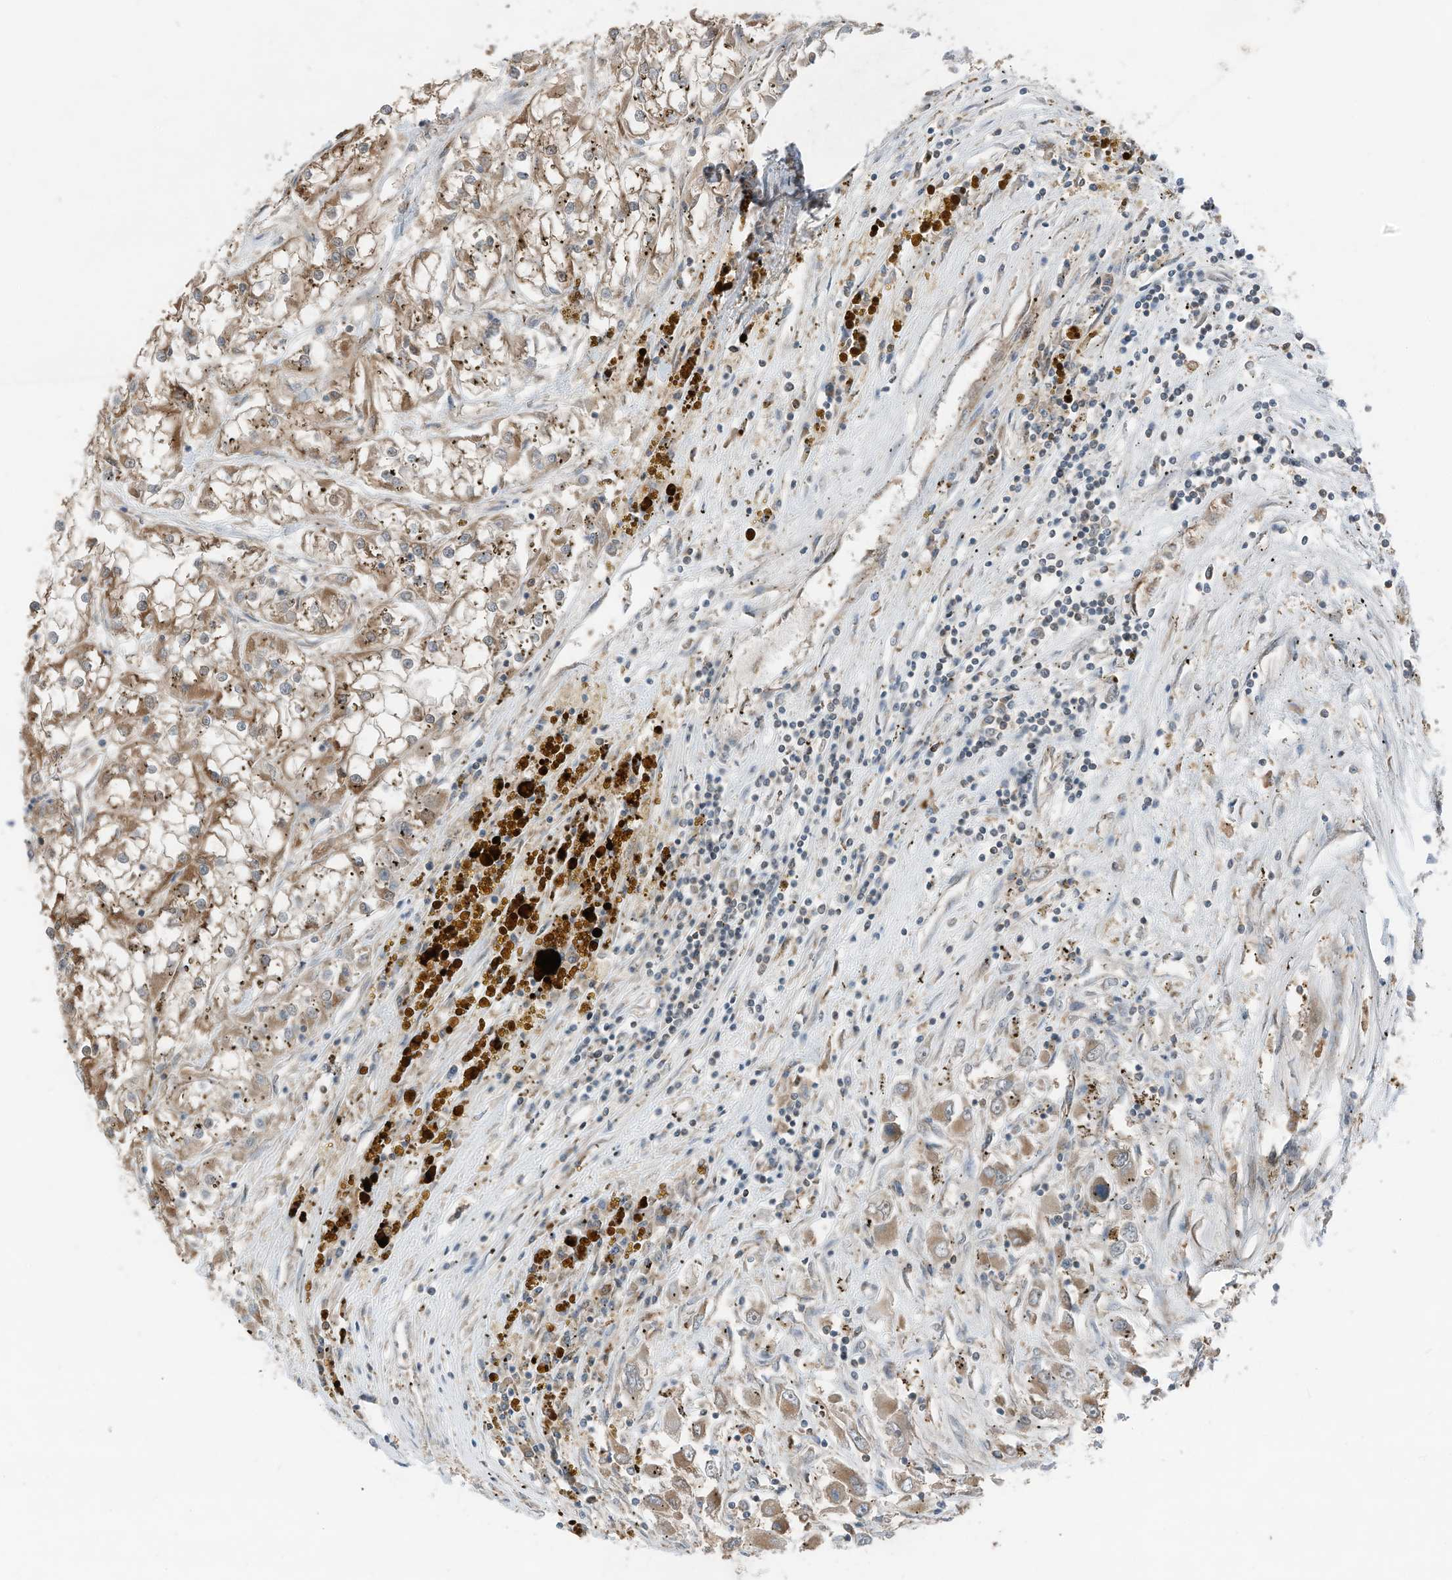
{"staining": {"intensity": "moderate", "quantity": ">75%", "location": "cytoplasmic/membranous"}, "tissue": "renal cancer", "cell_type": "Tumor cells", "image_type": "cancer", "snomed": [{"axis": "morphology", "description": "Adenocarcinoma, NOS"}, {"axis": "topography", "description": "Kidney"}], "caption": "Tumor cells exhibit moderate cytoplasmic/membranous staining in approximately >75% of cells in renal adenocarcinoma.", "gene": "RMND1", "patient": {"sex": "female", "age": 52}}